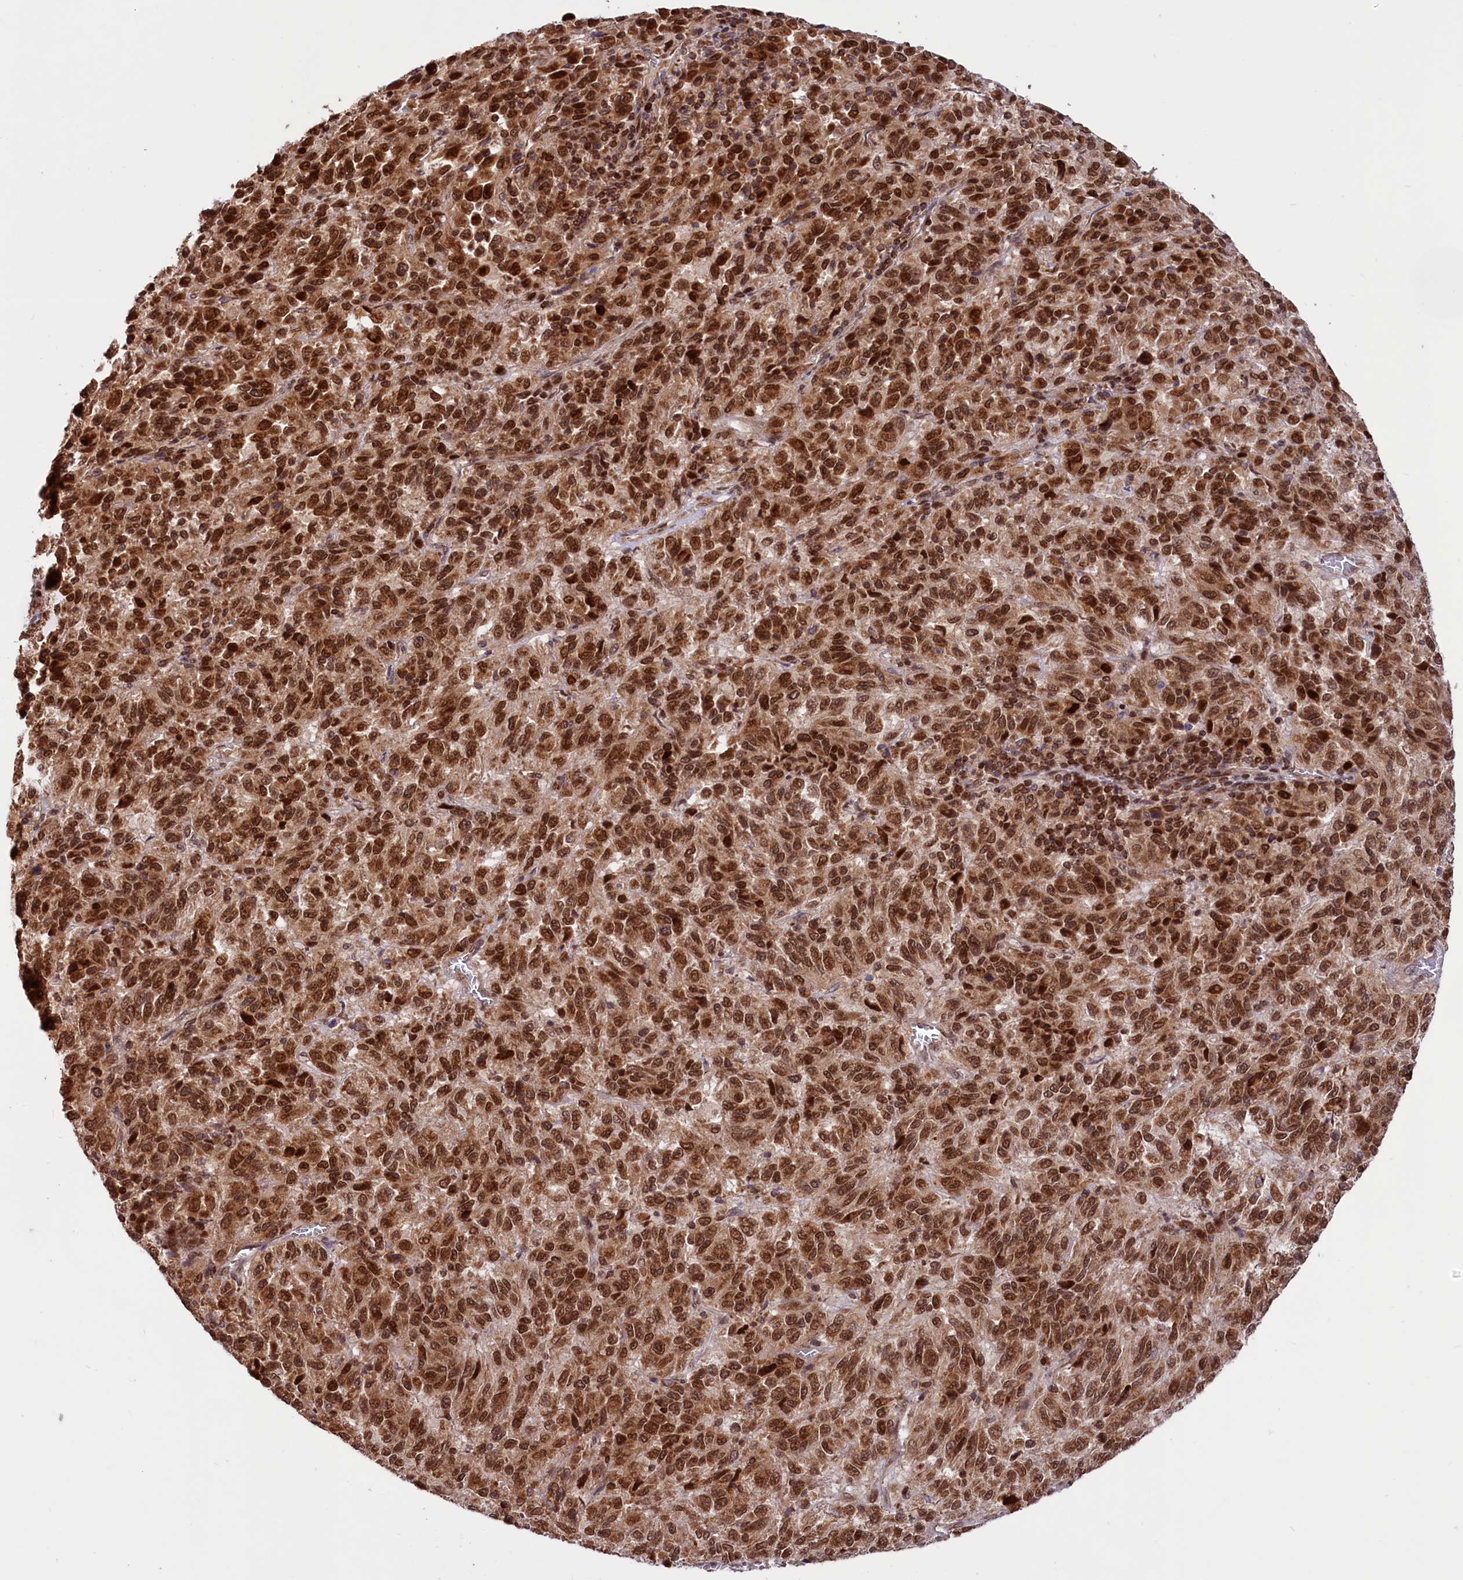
{"staining": {"intensity": "strong", "quantity": ">75%", "location": "cytoplasmic/membranous,nuclear"}, "tissue": "melanoma", "cell_type": "Tumor cells", "image_type": "cancer", "snomed": [{"axis": "morphology", "description": "Malignant melanoma, Metastatic site"}, {"axis": "topography", "description": "Lung"}], "caption": "A histopathology image of human melanoma stained for a protein demonstrates strong cytoplasmic/membranous and nuclear brown staining in tumor cells.", "gene": "PHC3", "patient": {"sex": "male", "age": 64}}